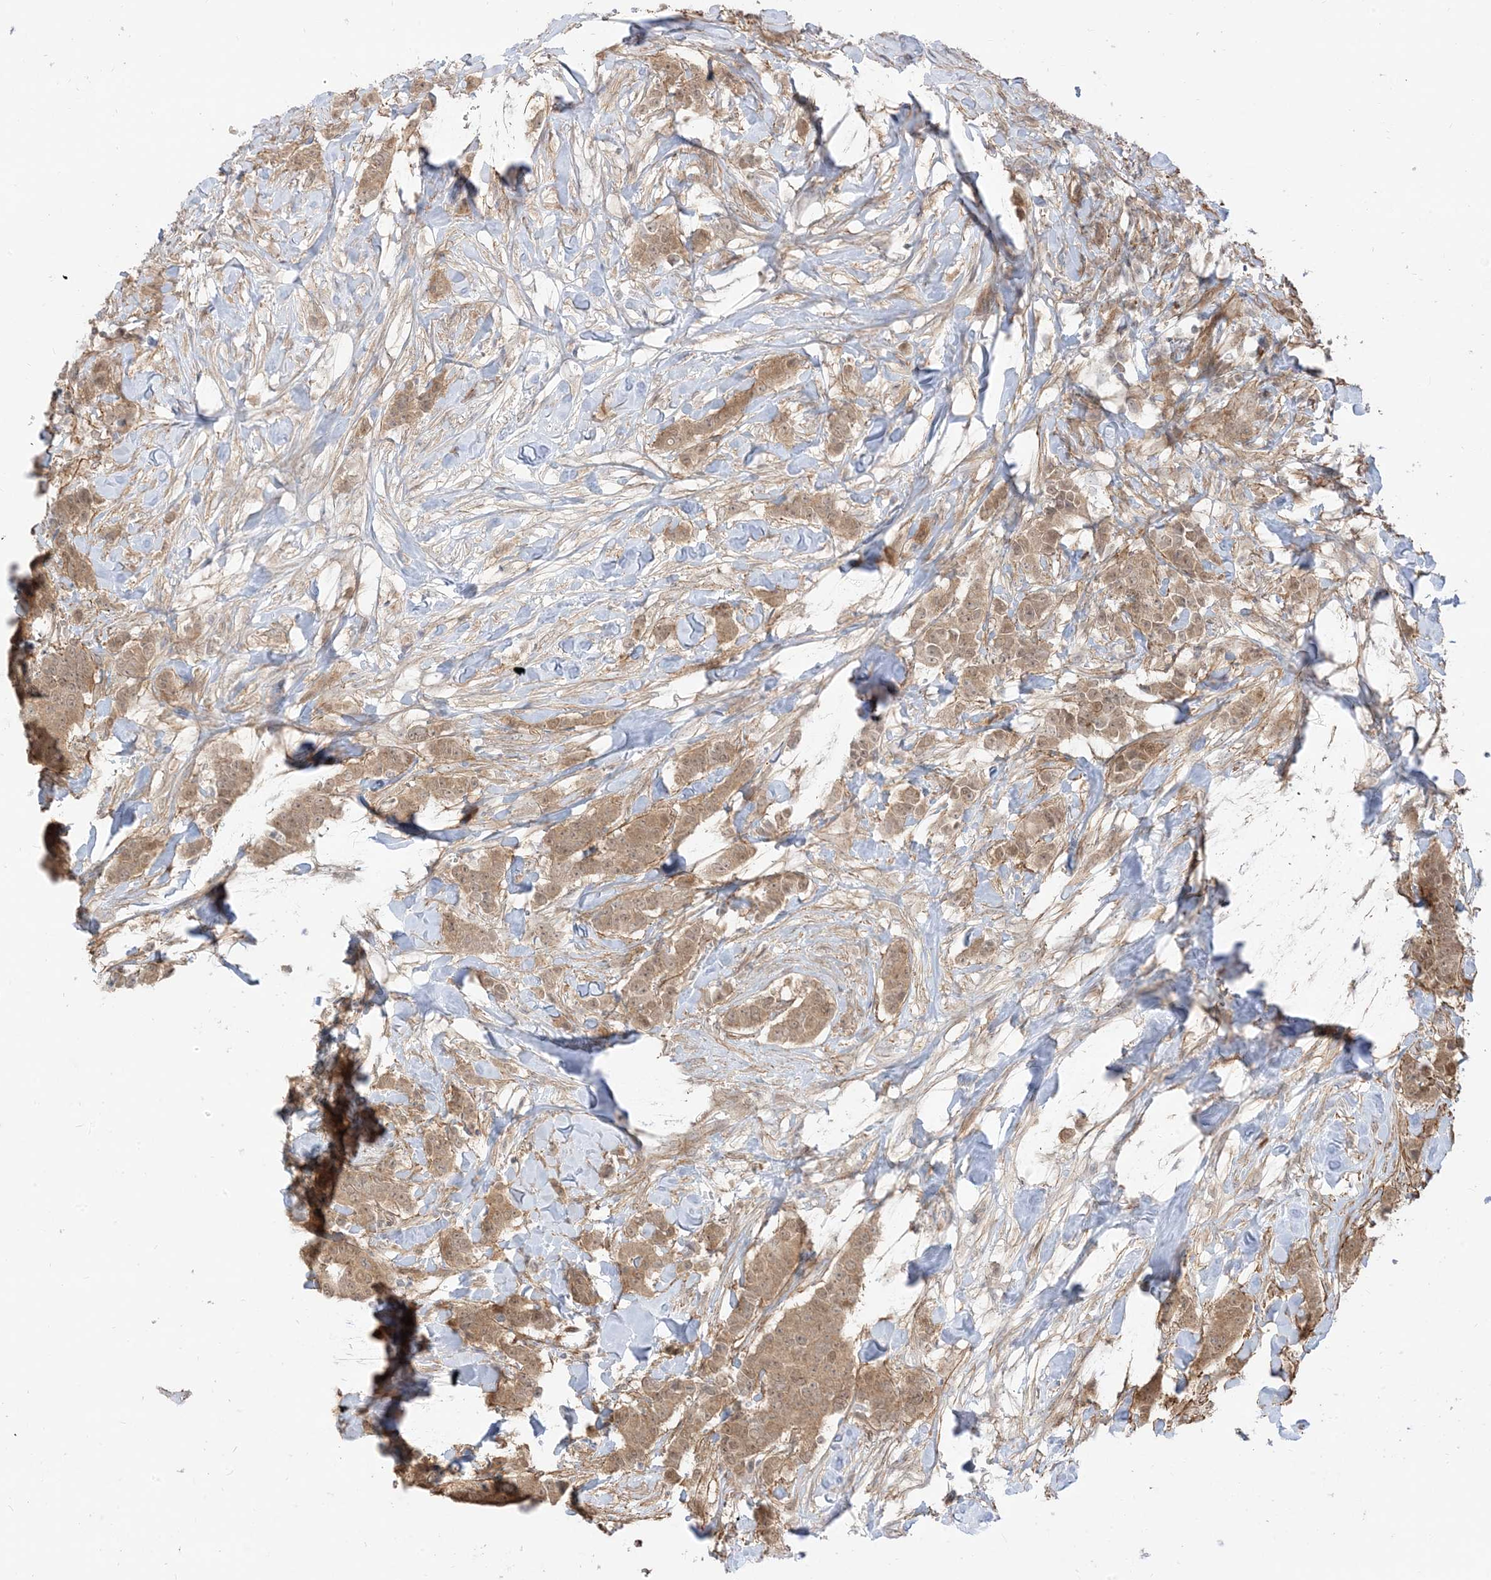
{"staining": {"intensity": "moderate", "quantity": ">75%", "location": "cytoplasmic/membranous,nuclear"}, "tissue": "breast cancer", "cell_type": "Tumor cells", "image_type": "cancer", "snomed": [{"axis": "morphology", "description": "Duct carcinoma"}, {"axis": "topography", "description": "Breast"}], "caption": "Moderate cytoplasmic/membranous and nuclear protein expression is present in about >75% of tumor cells in breast cancer. (DAB (3,3'-diaminobenzidine) = brown stain, brightfield microscopy at high magnification).", "gene": "TBCC", "patient": {"sex": "female", "age": 40}}